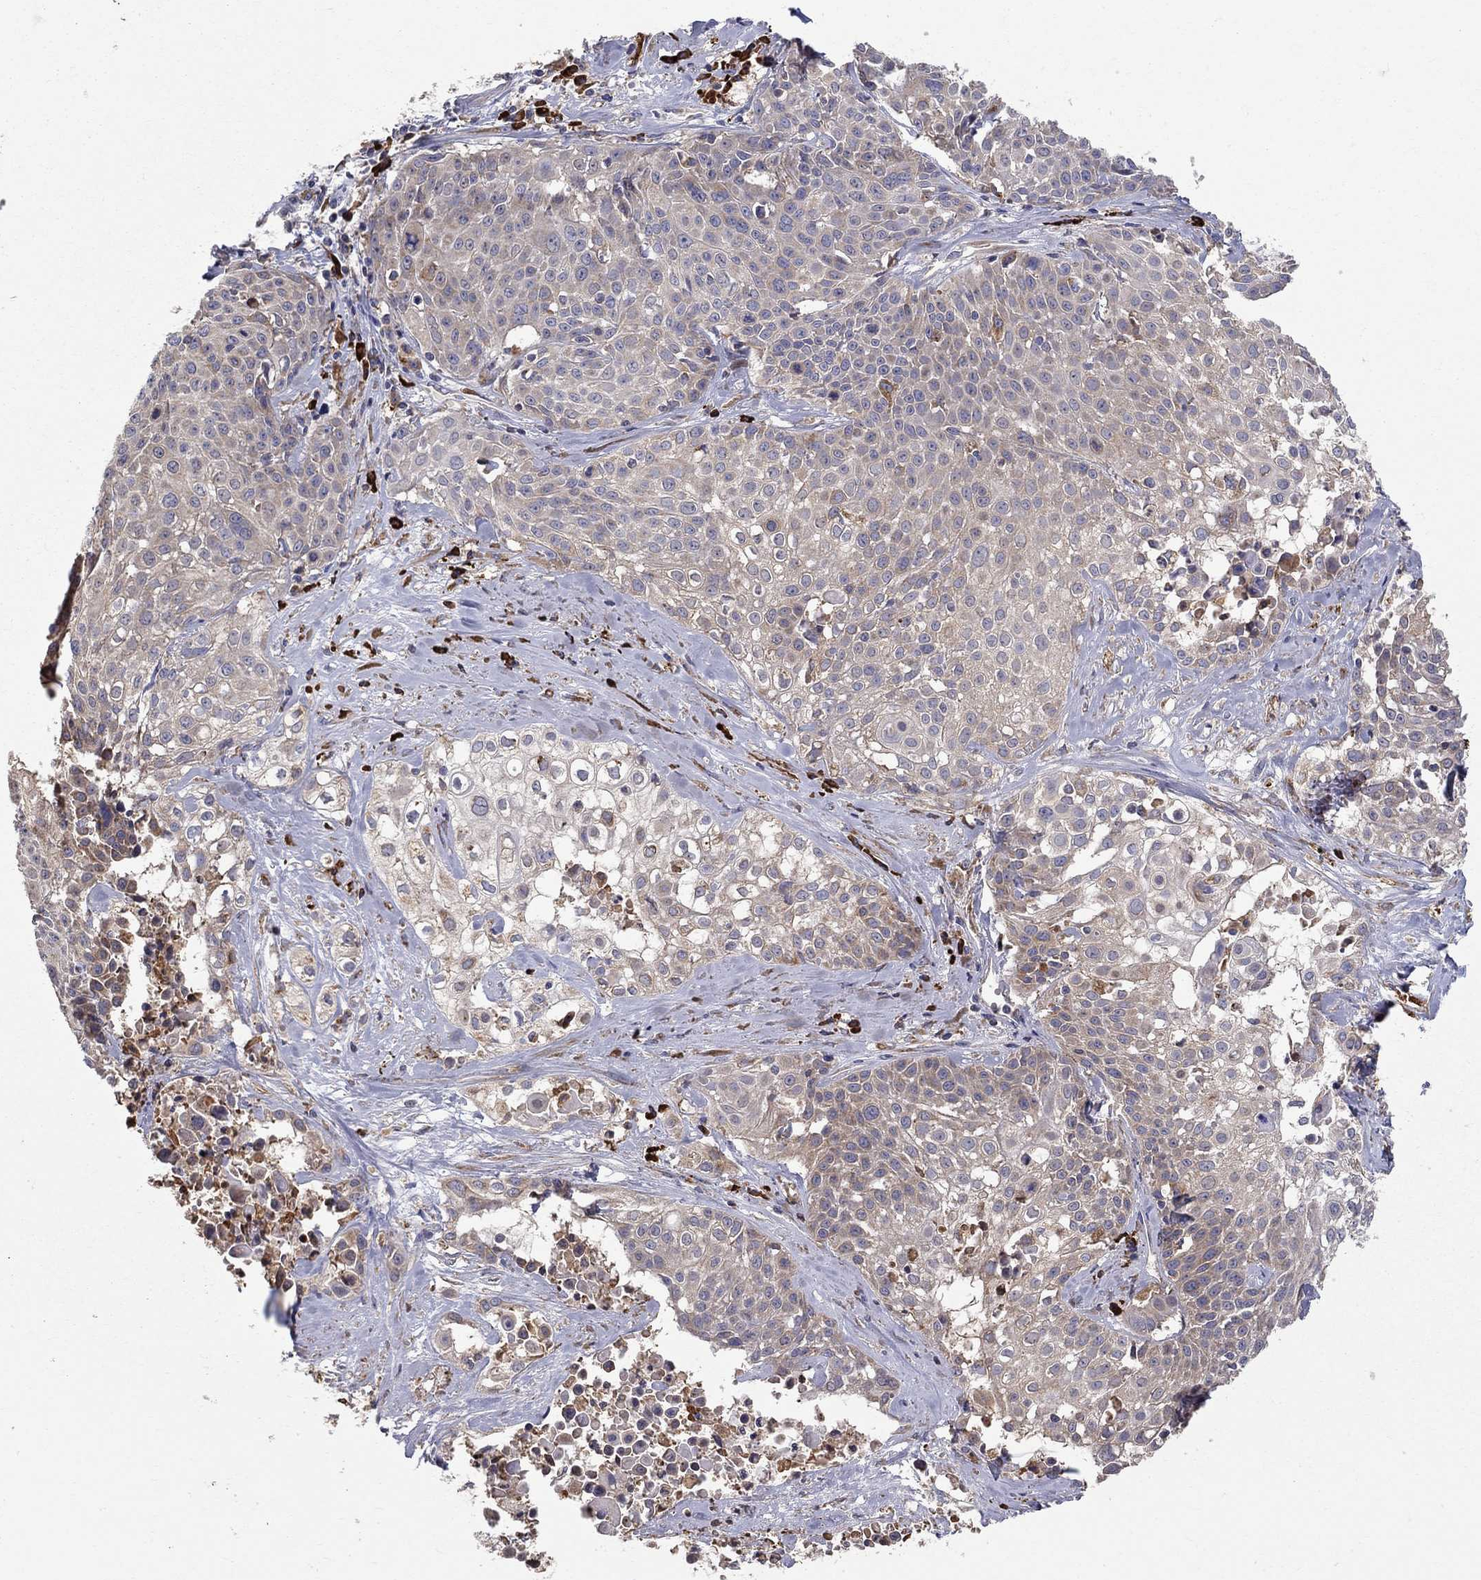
{"staining": {"intensity": "negative", "quantity": "none", "location": "none"}, "tissue": "cervical cancer", "cell_type": "Tumor cells", "image_type": "cancer", "snomed": [{"axis": "morphology", "description": "Squamous cell carcinoma, NOS"}, {"axis": "topography", "description": "Cervix"}], "caption": "Immunohistochemistry micrograph of neoplastic tissue: human cervical cancer stained with DAB demonstrates no significant protein staining in tumor cells.", "gene": "PRDX4", "patient": {"sex": "female", "age": 39}}